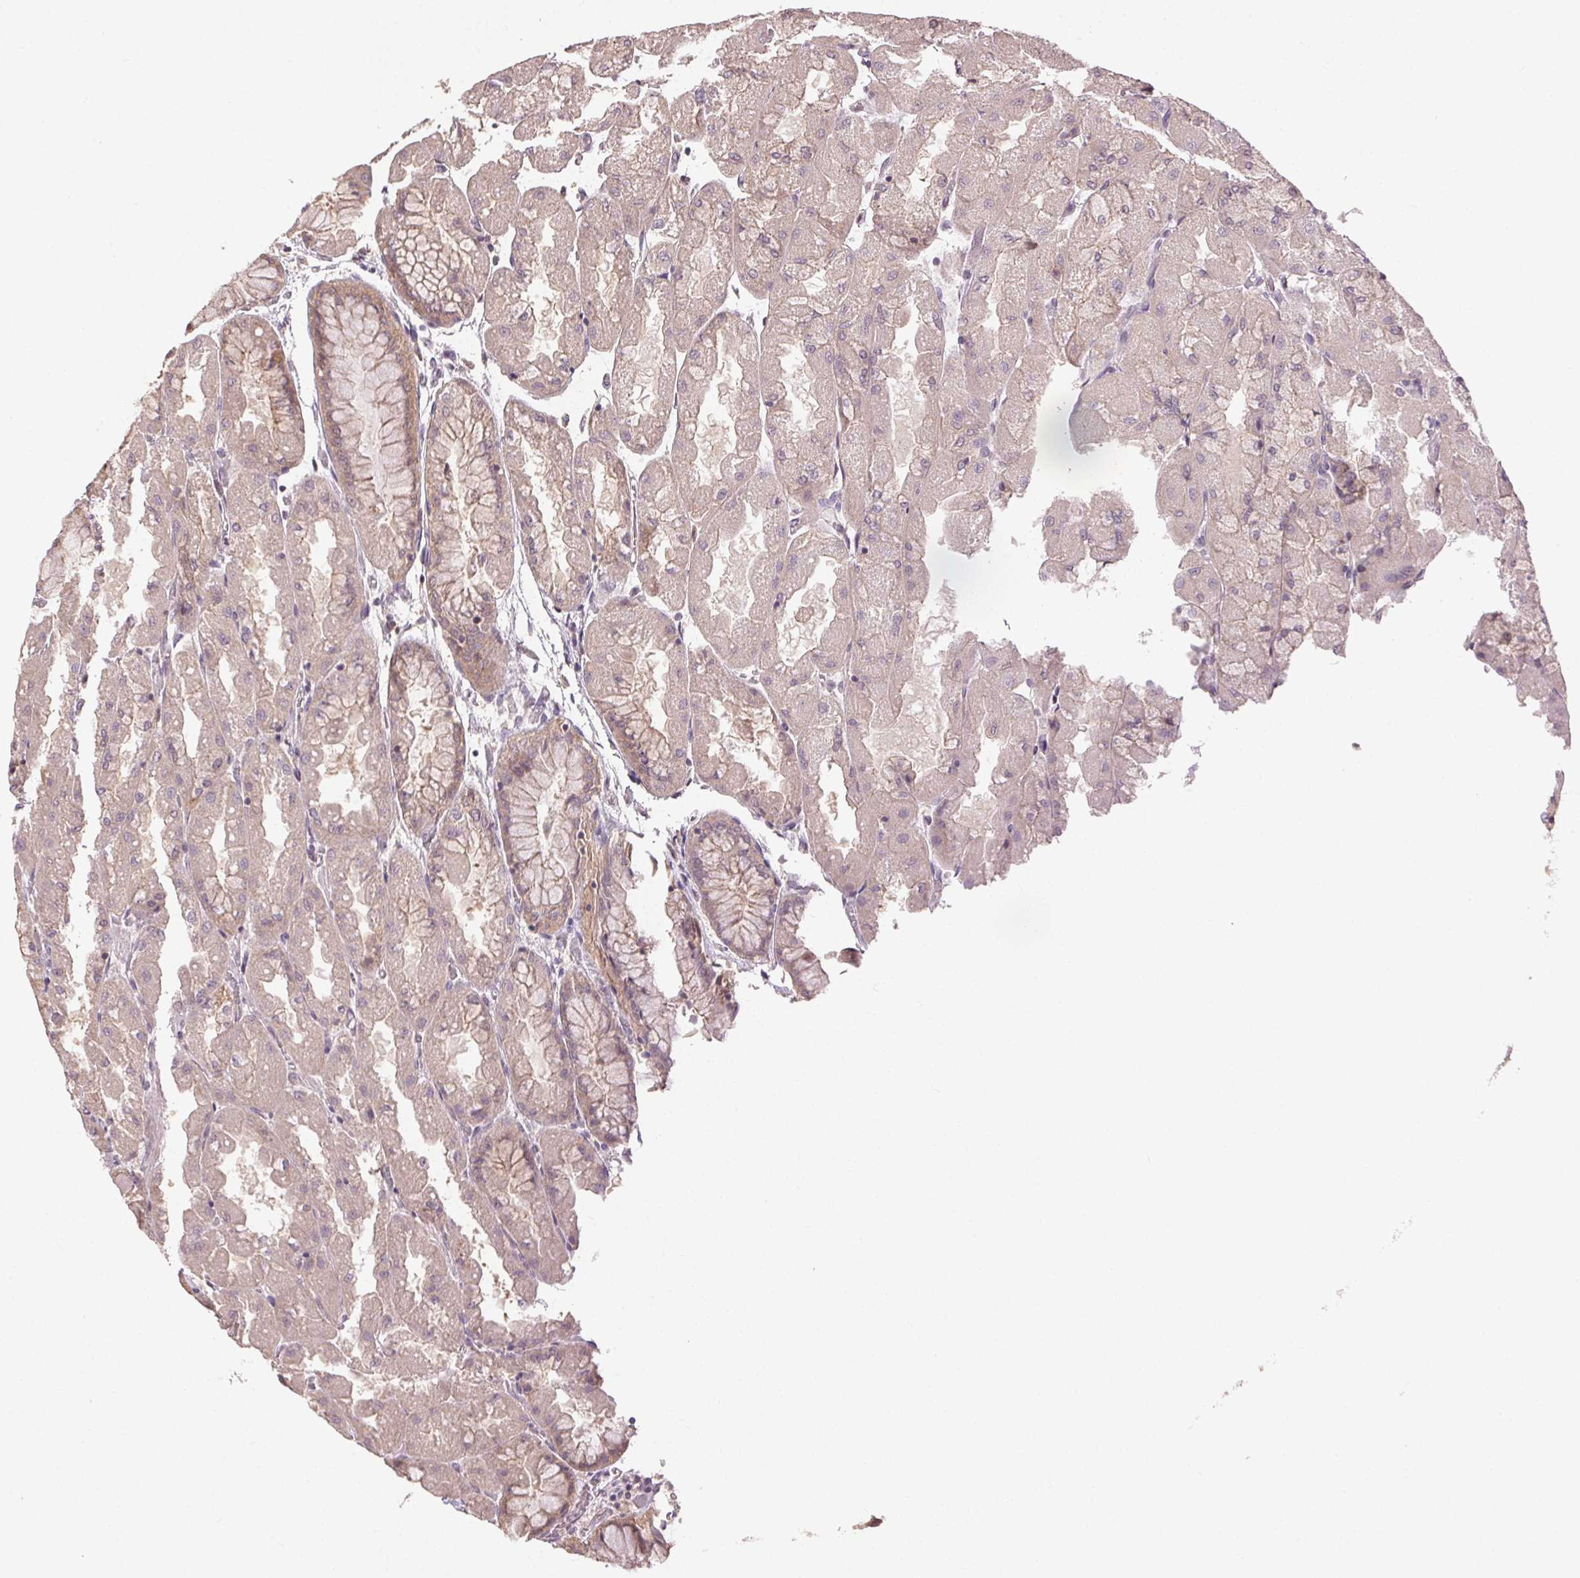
{"staining": {"intensity": "weak", "quantity": "25%-75%", "location": "cytoplasmic/membranous"}, "tissue": "stomach", "cell_type": "Glandular cells", "image_type": "normal", "snomed": [{"axis": "morphology", "description": "Normal tissue, NOS"}, {"axis": "topography", "description": "Stomach"}], "caption": "There is low levels of weak cytoplasmic/membranous expression in glandular cells of unremarkable stomach, as demonstrated by immunohistochemical staining (brown color).", "gene": "ATP1B3", "patient": {"sex": "female", "age": 61}}